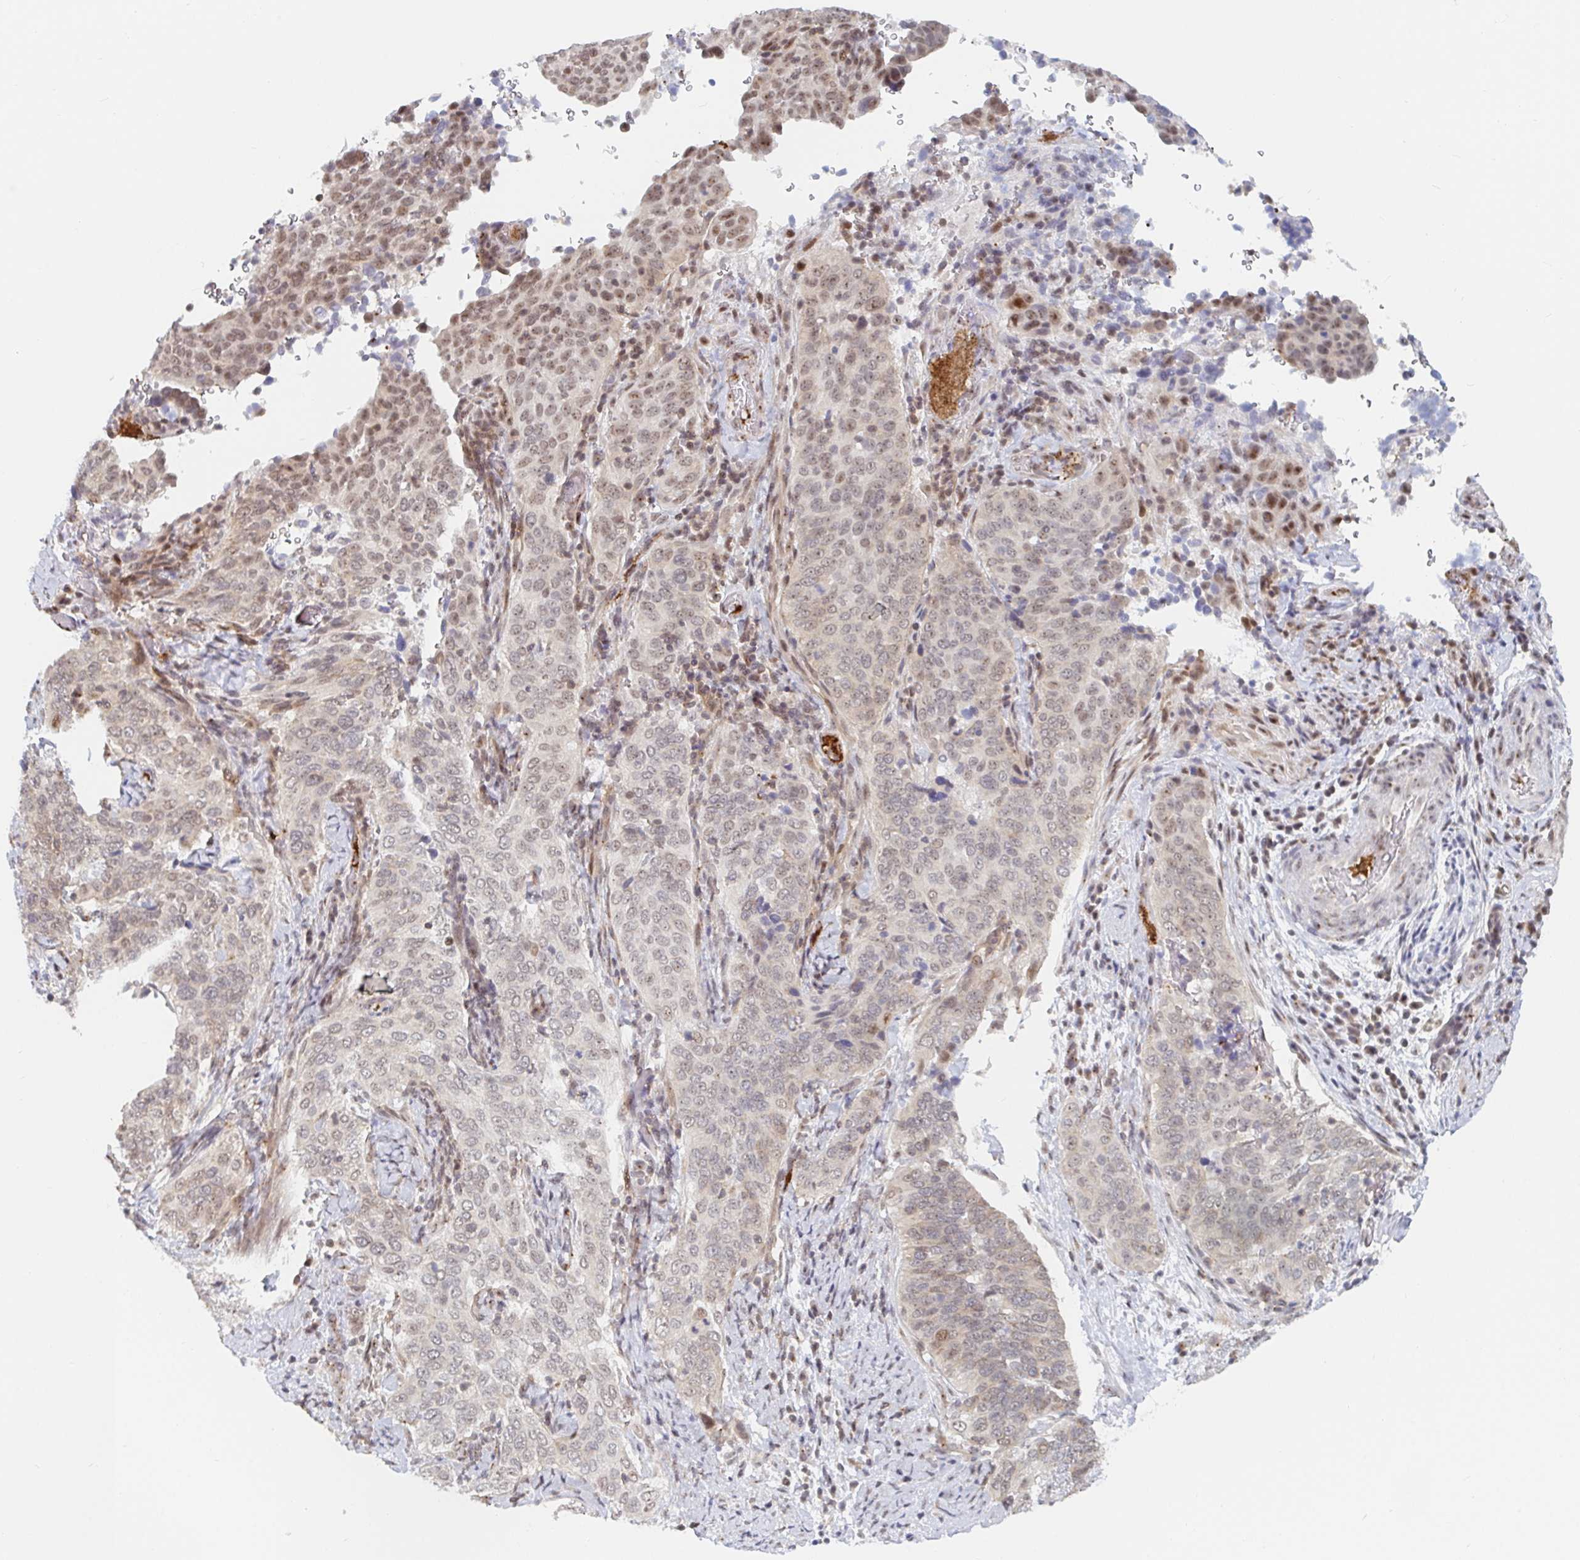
{"staining": {"intensity": "weak", "quantity": ">75%", "location": "nuclear"}, "tissue": "cervical cancer", "cell_type": "Tumor cells", "image_type": "cancer", "snomed": [{"axis": "morphology", "description": "Squamous cell carcinoma, NOS"}, {"axis": "topography", "description": "Cervix"}], "caption": "This is a photomicrograph of IHC staining of cervical cancer, which shows weak expression in the nuclear of tumor cells.", "gene": "CHD2", "patient": {"sex": "female", "age": 38}}